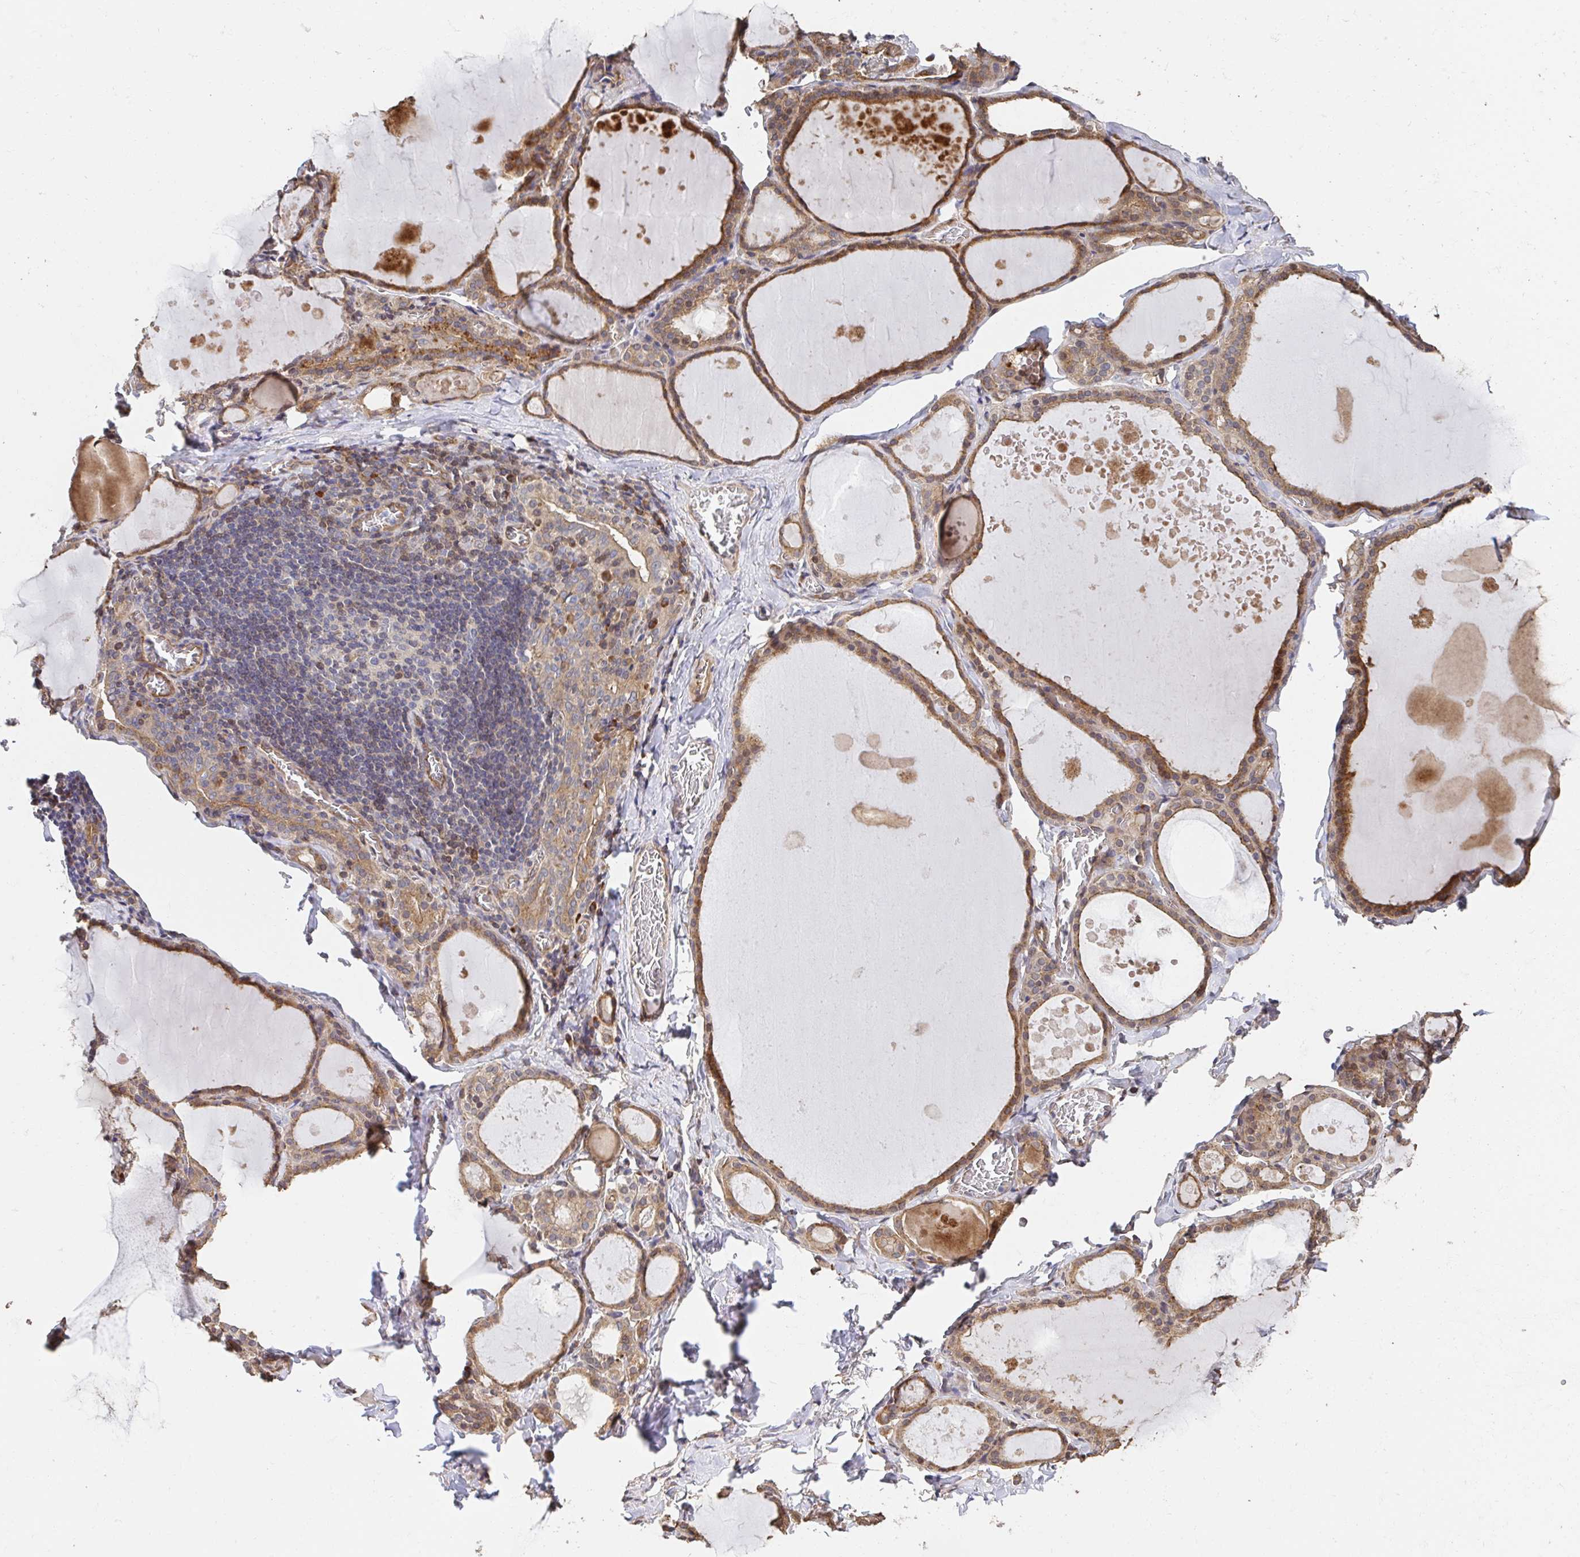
{"staining": {"intensity": "moderate", "quantity": ">75%", "location": "cytoplasmic/membranous"}, "tissue": "thyroid gland", "cell_type": "Glandular cells", "image_type": "normal", "snomed": [{"axis": "morphology", "description": "Normal tissue, NOS"}, {"axis": "topography", "description": "Thyroid gland"}], "caption": "A medium amount of moderate cytoplasmic/membranous staining is identified in approximately >75% of glandular cells in normal thyroid gland.", "gene": "APBB1", "patient": {"sex": "male", "age": 56}}